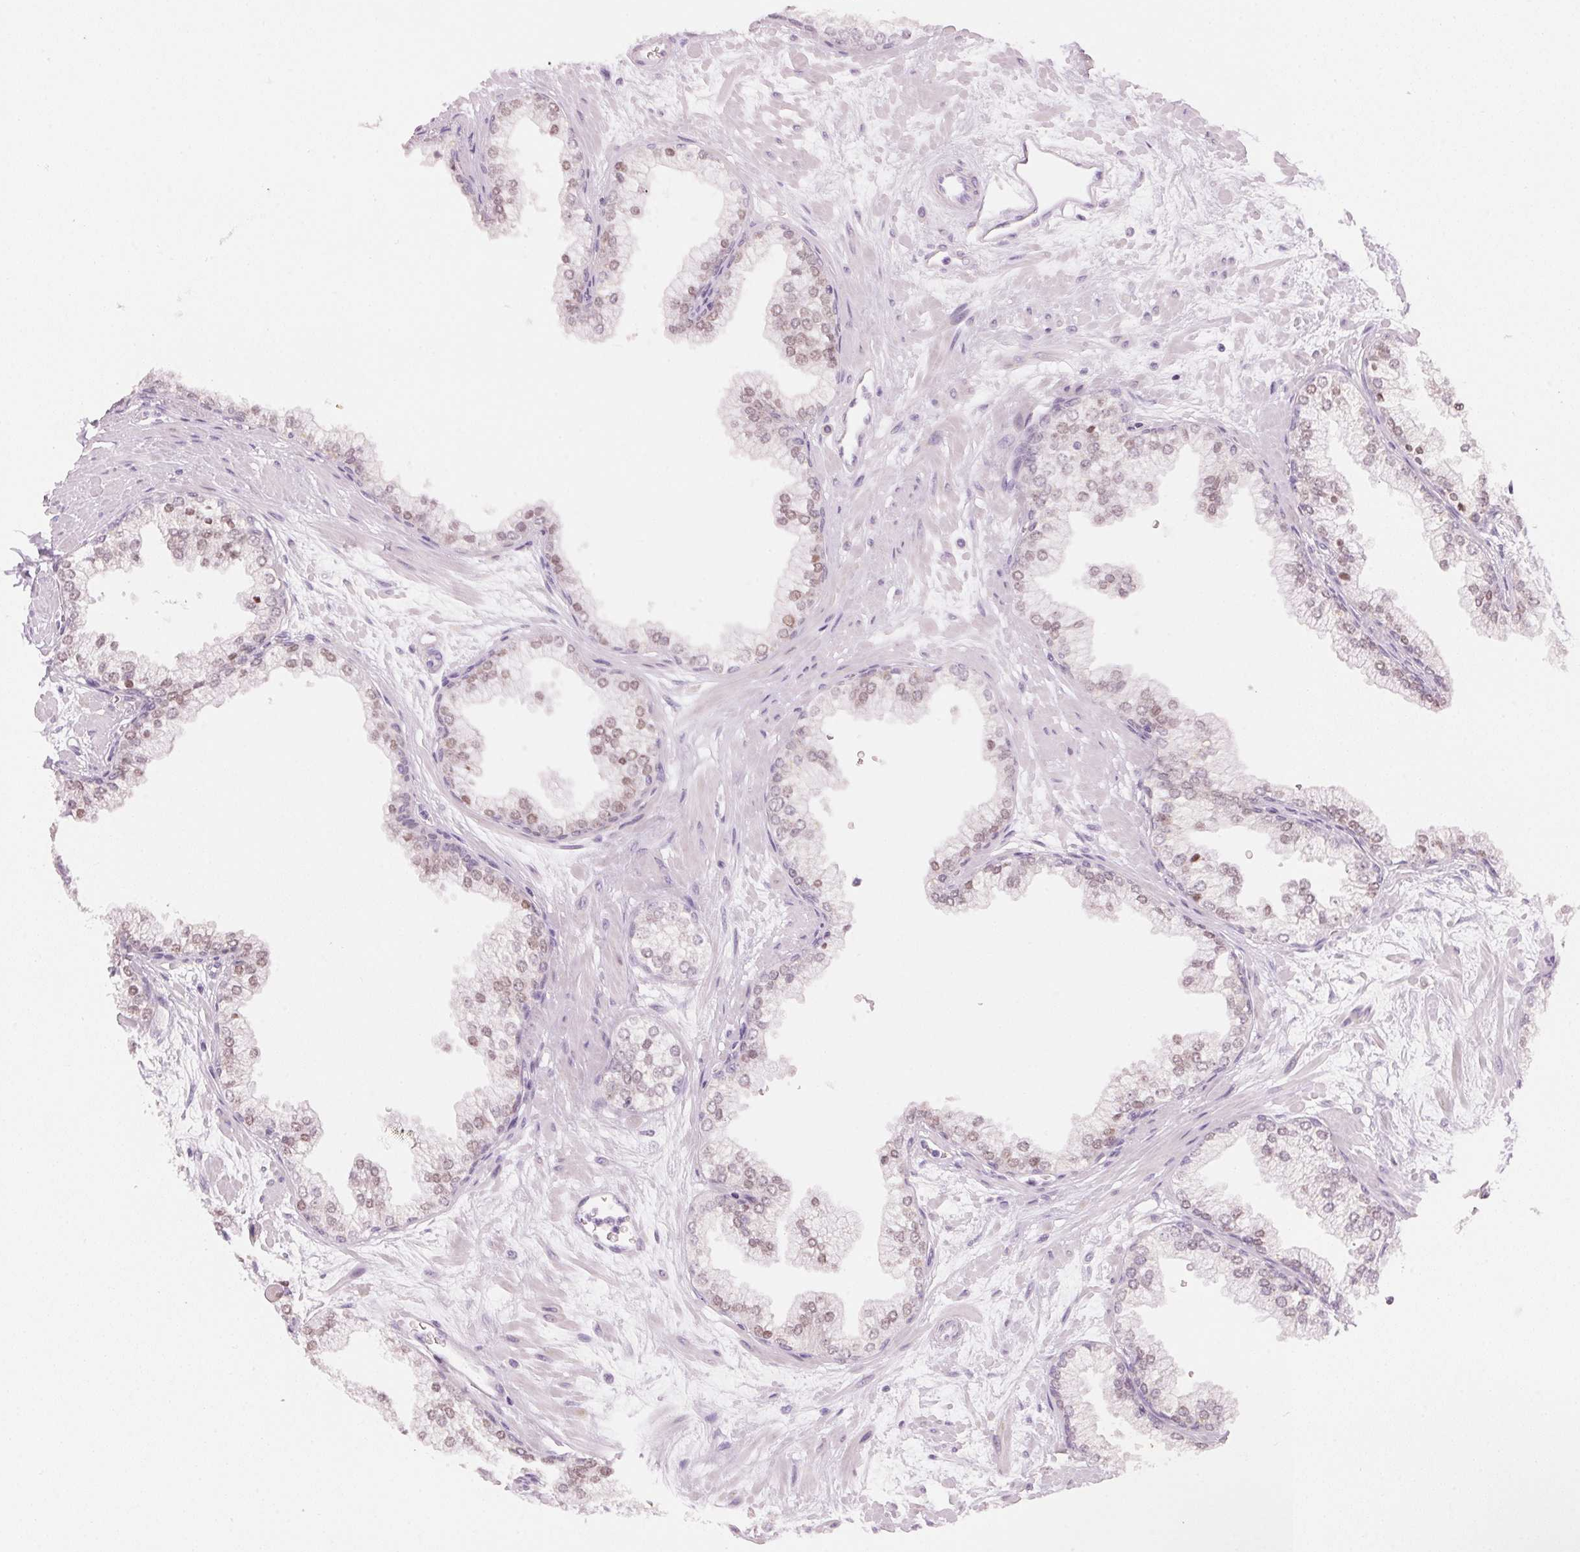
{"staining": {"intensity": "strong", "quantity": "25%-75%", "location": "nuclear"}, "tissue": "prostate", "cell_type": "Glandular cells", "image_type": "normal", "snomed": [{"axis": "morphology", "description": "Normal tissue, NOS"}, {"axis": "topography", "description": "Prostate"}, {"axis": "topography", "description": "Peripheral nerve tissue"}], "caption": "Immunohistochemical staining of benign prostate shows high levels of strong nuclear staining in about 25%-75% of glandular cells.", "gene": "HOXB13", "patient": {"sex": "male", "age": 61}}